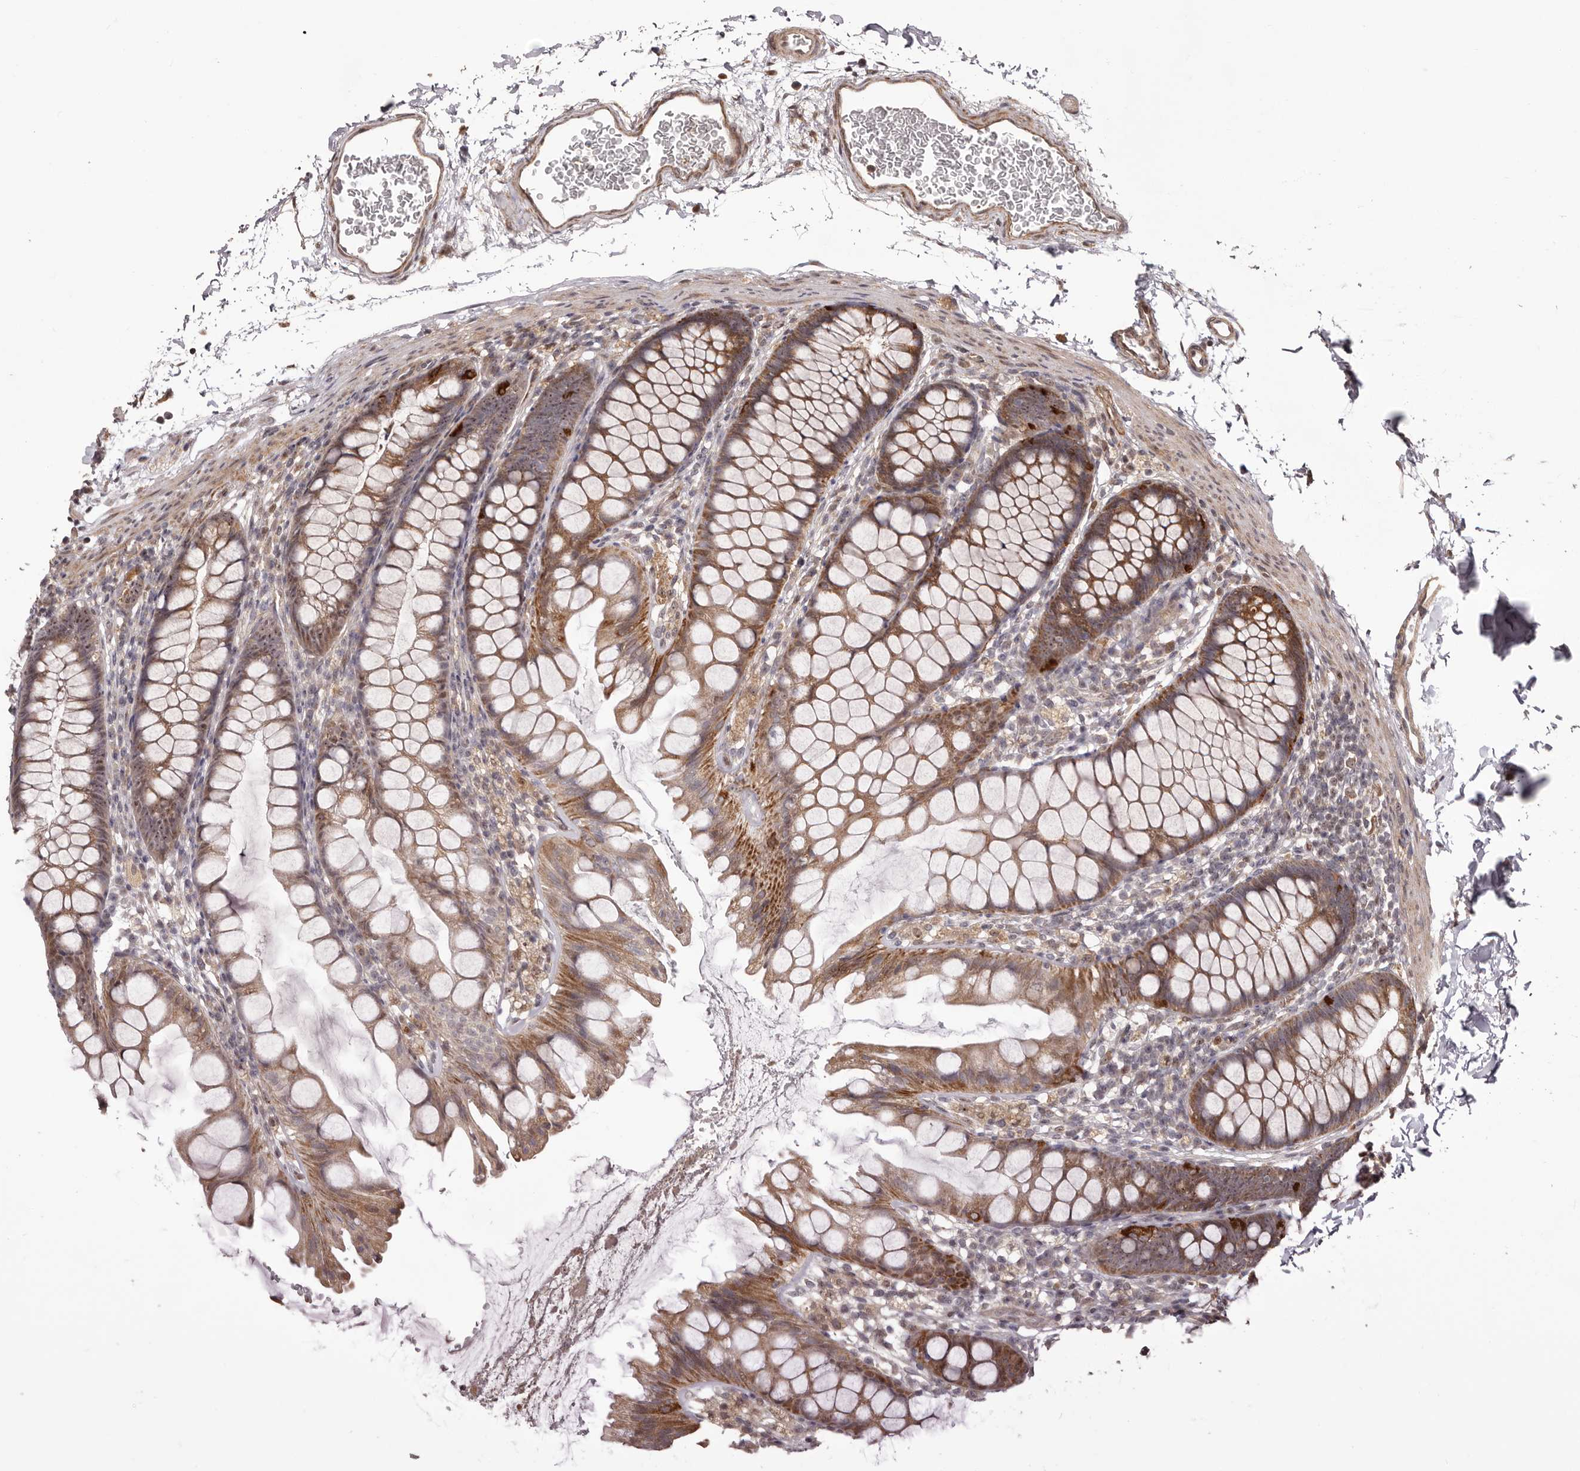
{"staining": {"intensity": "negative", "quantity": "none", "location": "none"}, "tissue": "colon", "cell_type": "Endothelial cells", "image_type": "normal", "snomed": [{"axis": "morphology", "description": "Normal tissue, NOS"}, {"axis": "topography", "description": "Colon"}], "caption": "A photomicrograph of colon stained for a protein reveals no brown staining in endothelial cells. (Brightfield microscopy of DAB immunohistochemistry at high magnification).", "gene": "ZCCHC7", "patient": {"sex": "female", "age": 62}}